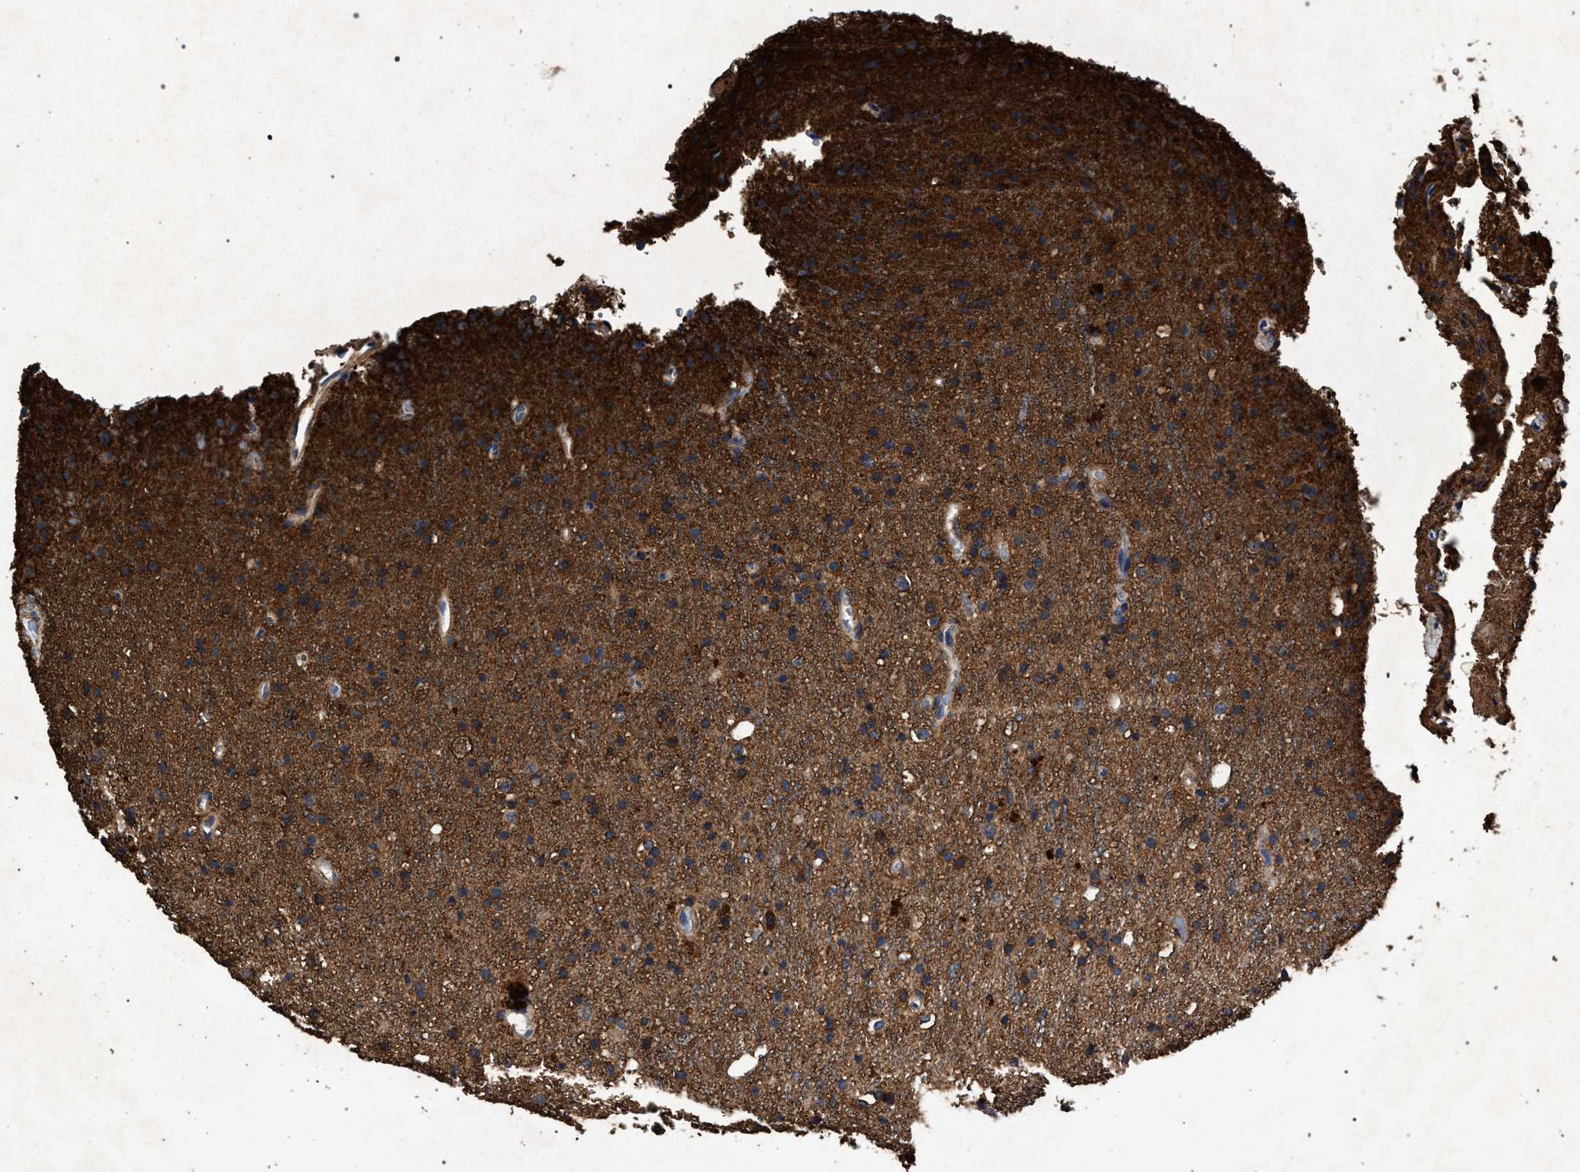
{"staining": {"intensity": "moderate", "quantity": ">75%", "location": "cytoplasmic/membranous"}, "tissue": "glioma", "cell_type": "Tumor cells", "image_type": "cancer", "snomed": [{"axis": "morphology", "description": "Glioma, malignant, High grade"}, {"axis": "topography", "description": "Brain"}], "caption": "Tumor cells demonstrate medium levels of moderate cytoplasmic/membranous expression in about >75% of cells in glioma.", "gene": "MARCKS", "patient": {"sex": "male", "age": 47}}